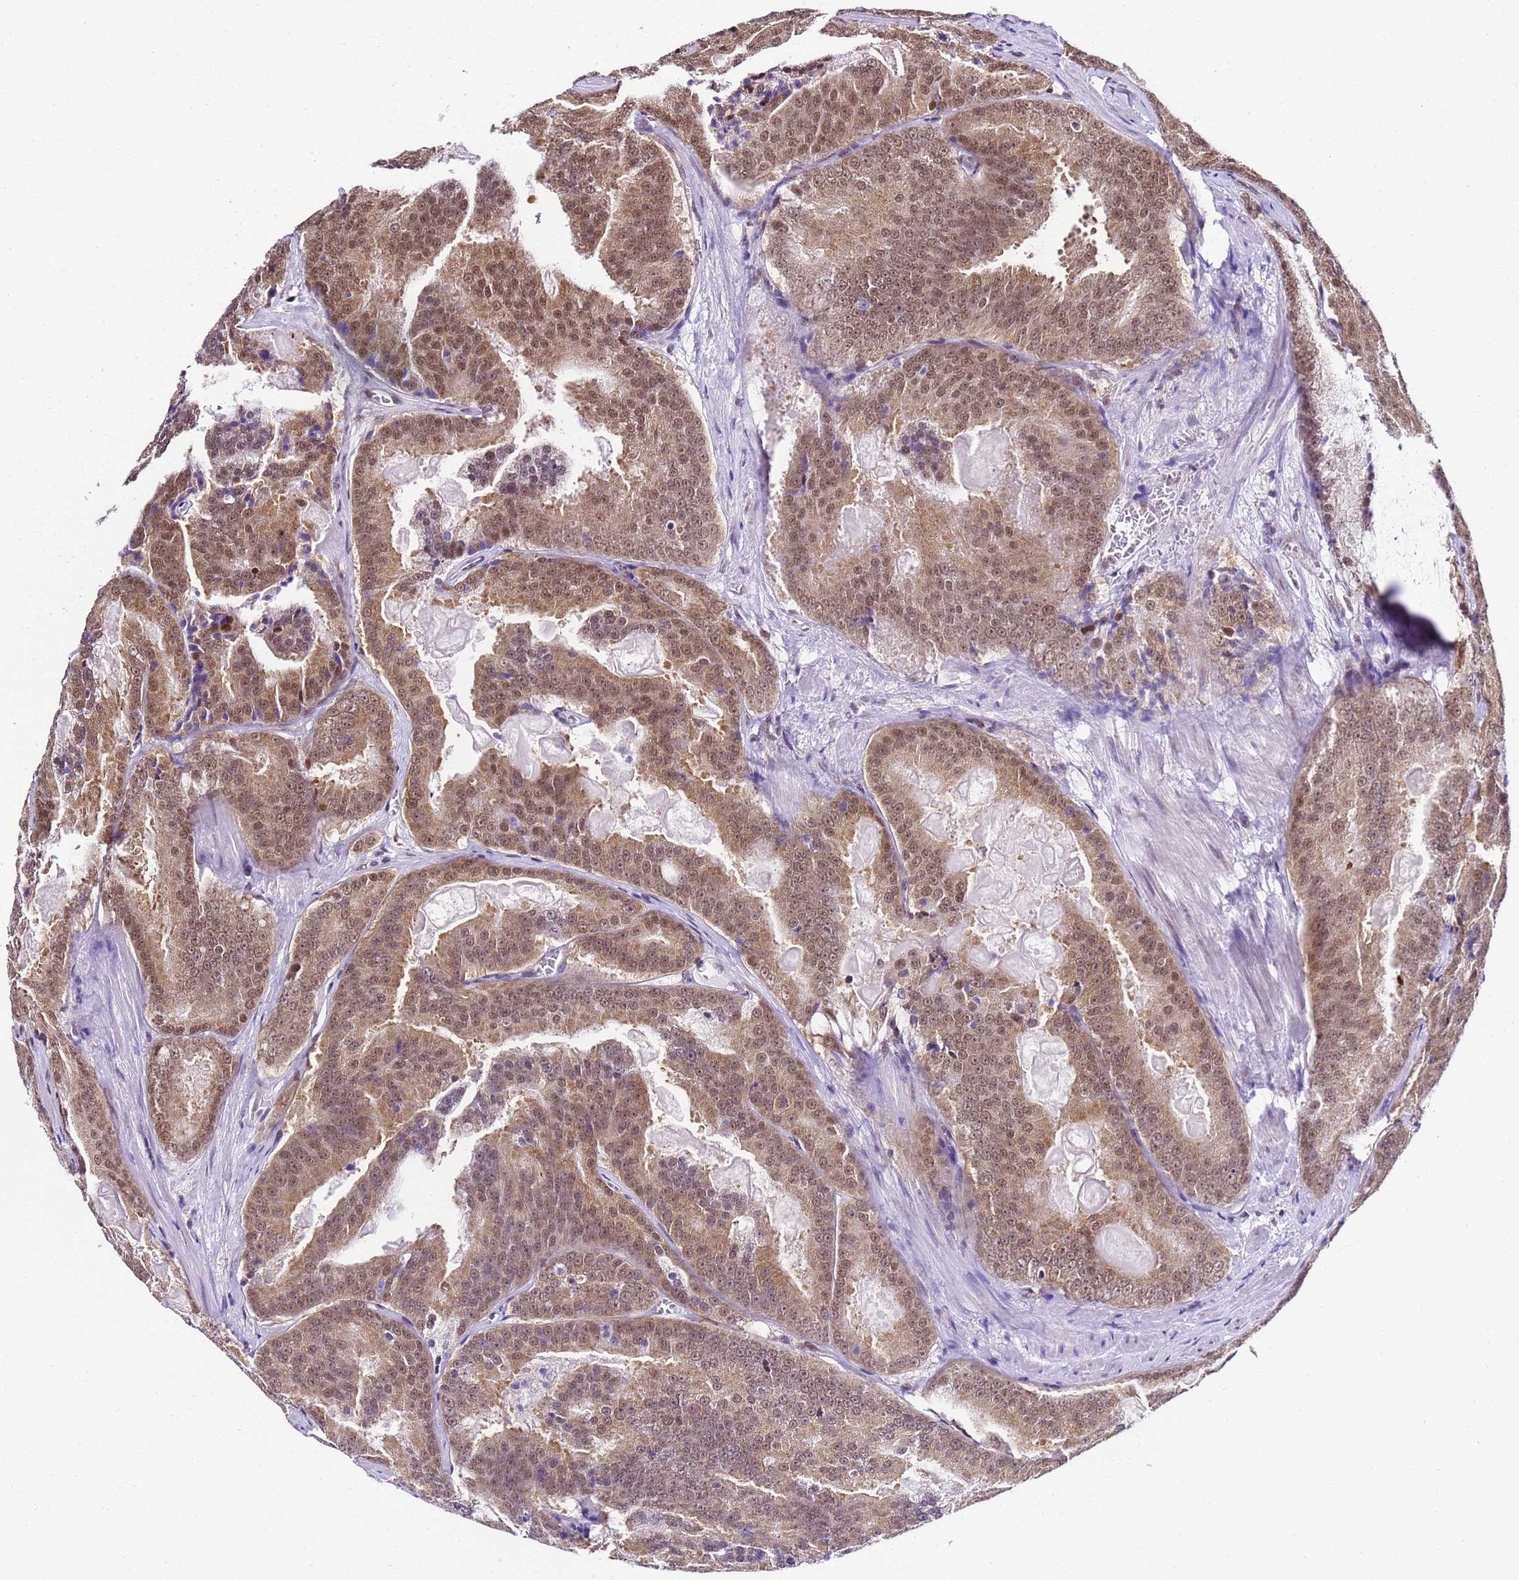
{"staining": {"intensity": "moderate", "quantity": ">75%", "location": "cytoplasmic/membranous,nuclear"}, "tissue": "prostate cancer", "cell_type": "Tumor cells", "image_type": "cancer", "snomed": [{"axis": "morphology", "description": "Adenocarcinoma, High grade"}, {"axis": "topography", "description": "Prostate"}], "caption": "Protein expression analysis of high-grade adenocarcinoma (prostate) exhibits moderate cytoplasmic/membranous and nuclear expression in about >75% of tumor cells. Ihc stains the protein of interest in brown and the nuclei are stained blue.", "gene": "SMN1", "patient": {"sex": "male", "age": 61}}